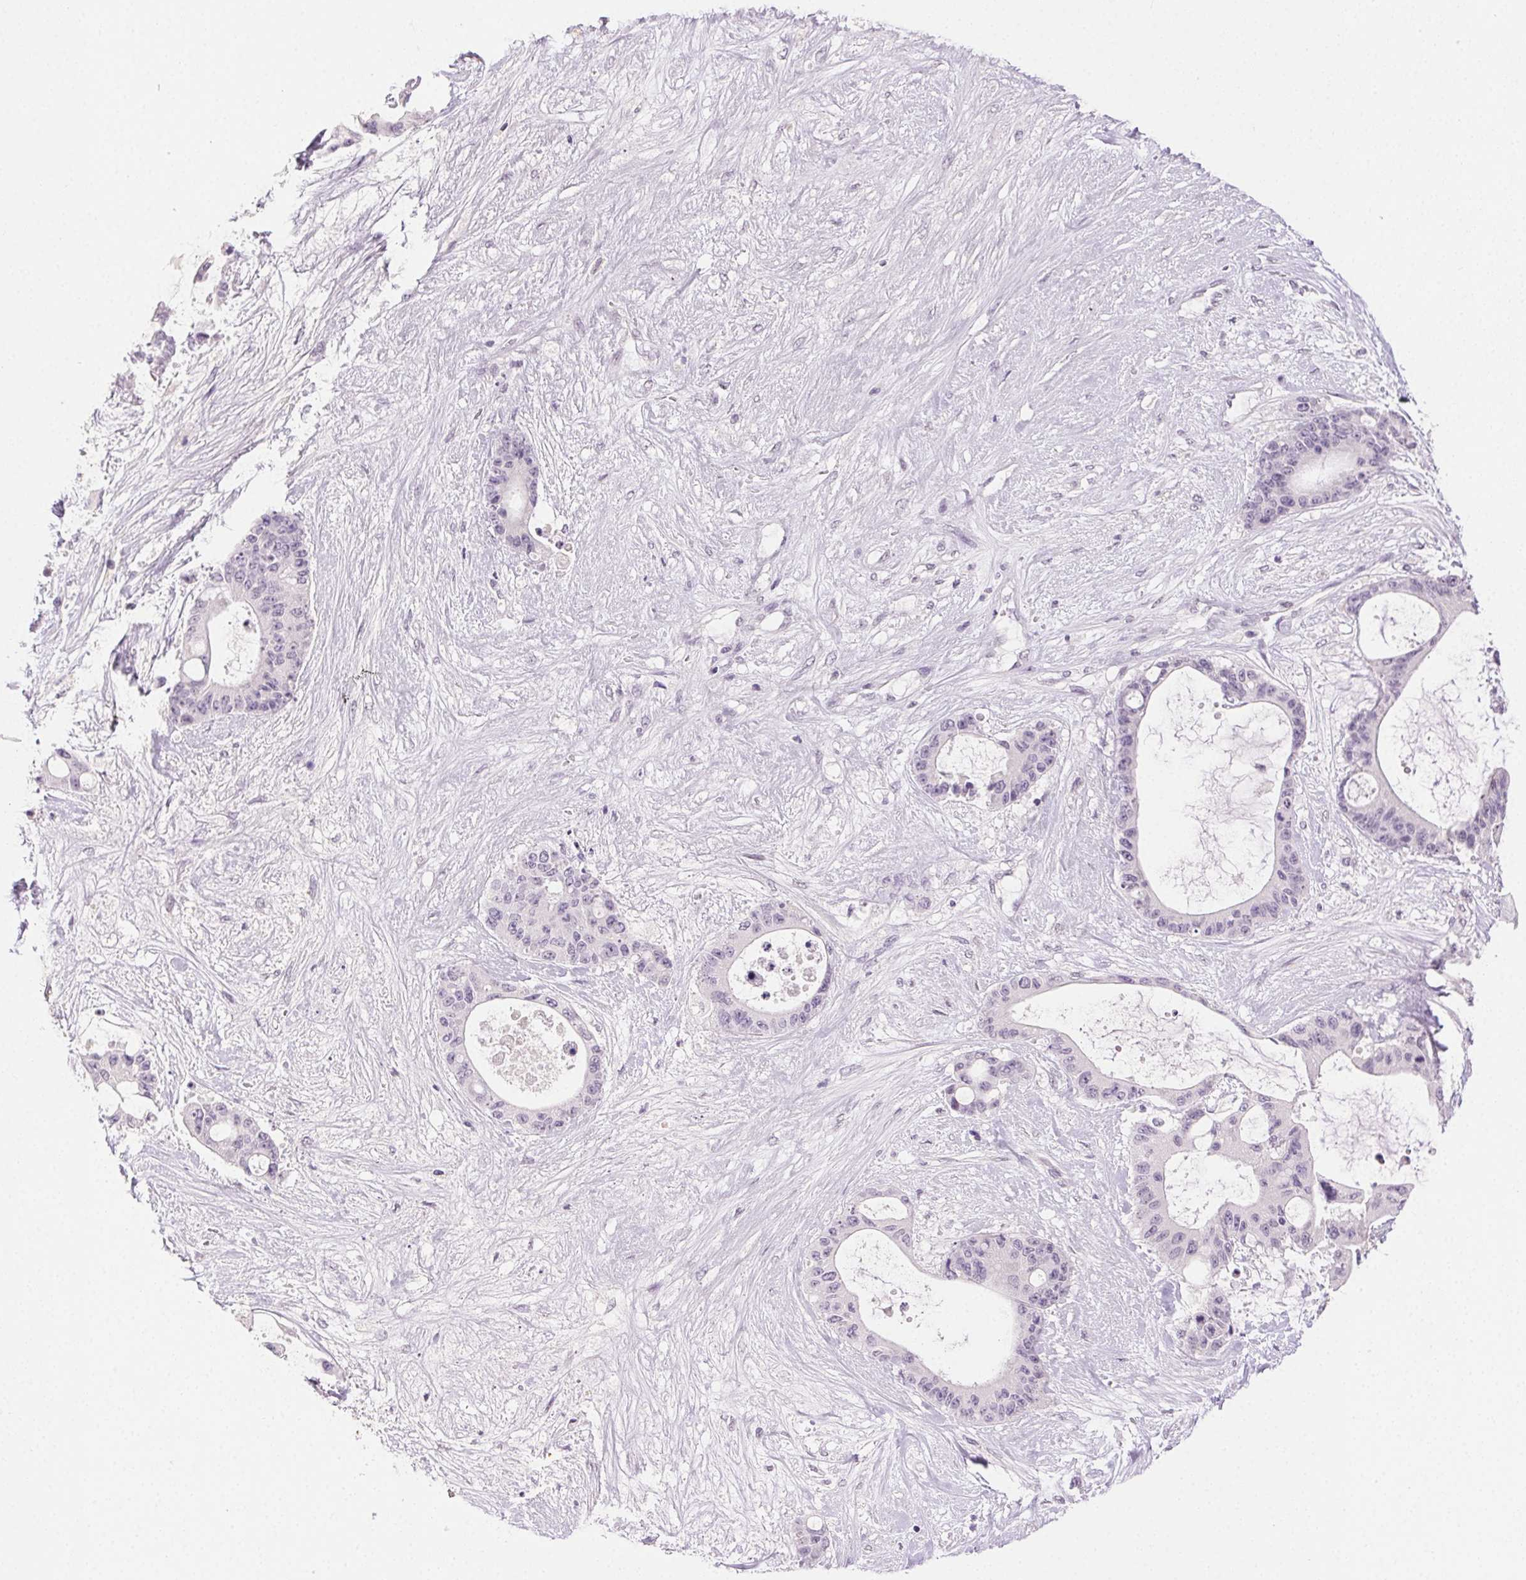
{"staining": {"intensity": "negative", "quantity": "none", "location": "none"}, "tissue": "liver cancer", "cell_type": "Tumor cells", "image_type": "cancer", "snomed": [{"axis": "morphology", "description": "Normal tissue, NOS"}, {"axis": "morphology", "description": "Cholangiocarcinoma"}, {"axis": "topography", "description": "Liver"}, {"axis": "topography", "description": "Peripheral nerve tissue"}], "caption": "Immunohistochemical staining of liver cancer (cholangiocarcinoma) demonstrates no significant expression in tumor cells. Nuclei are stained in blue.", "gene": "CLDN10", "patient": {"sex": "female", "age": 73}}